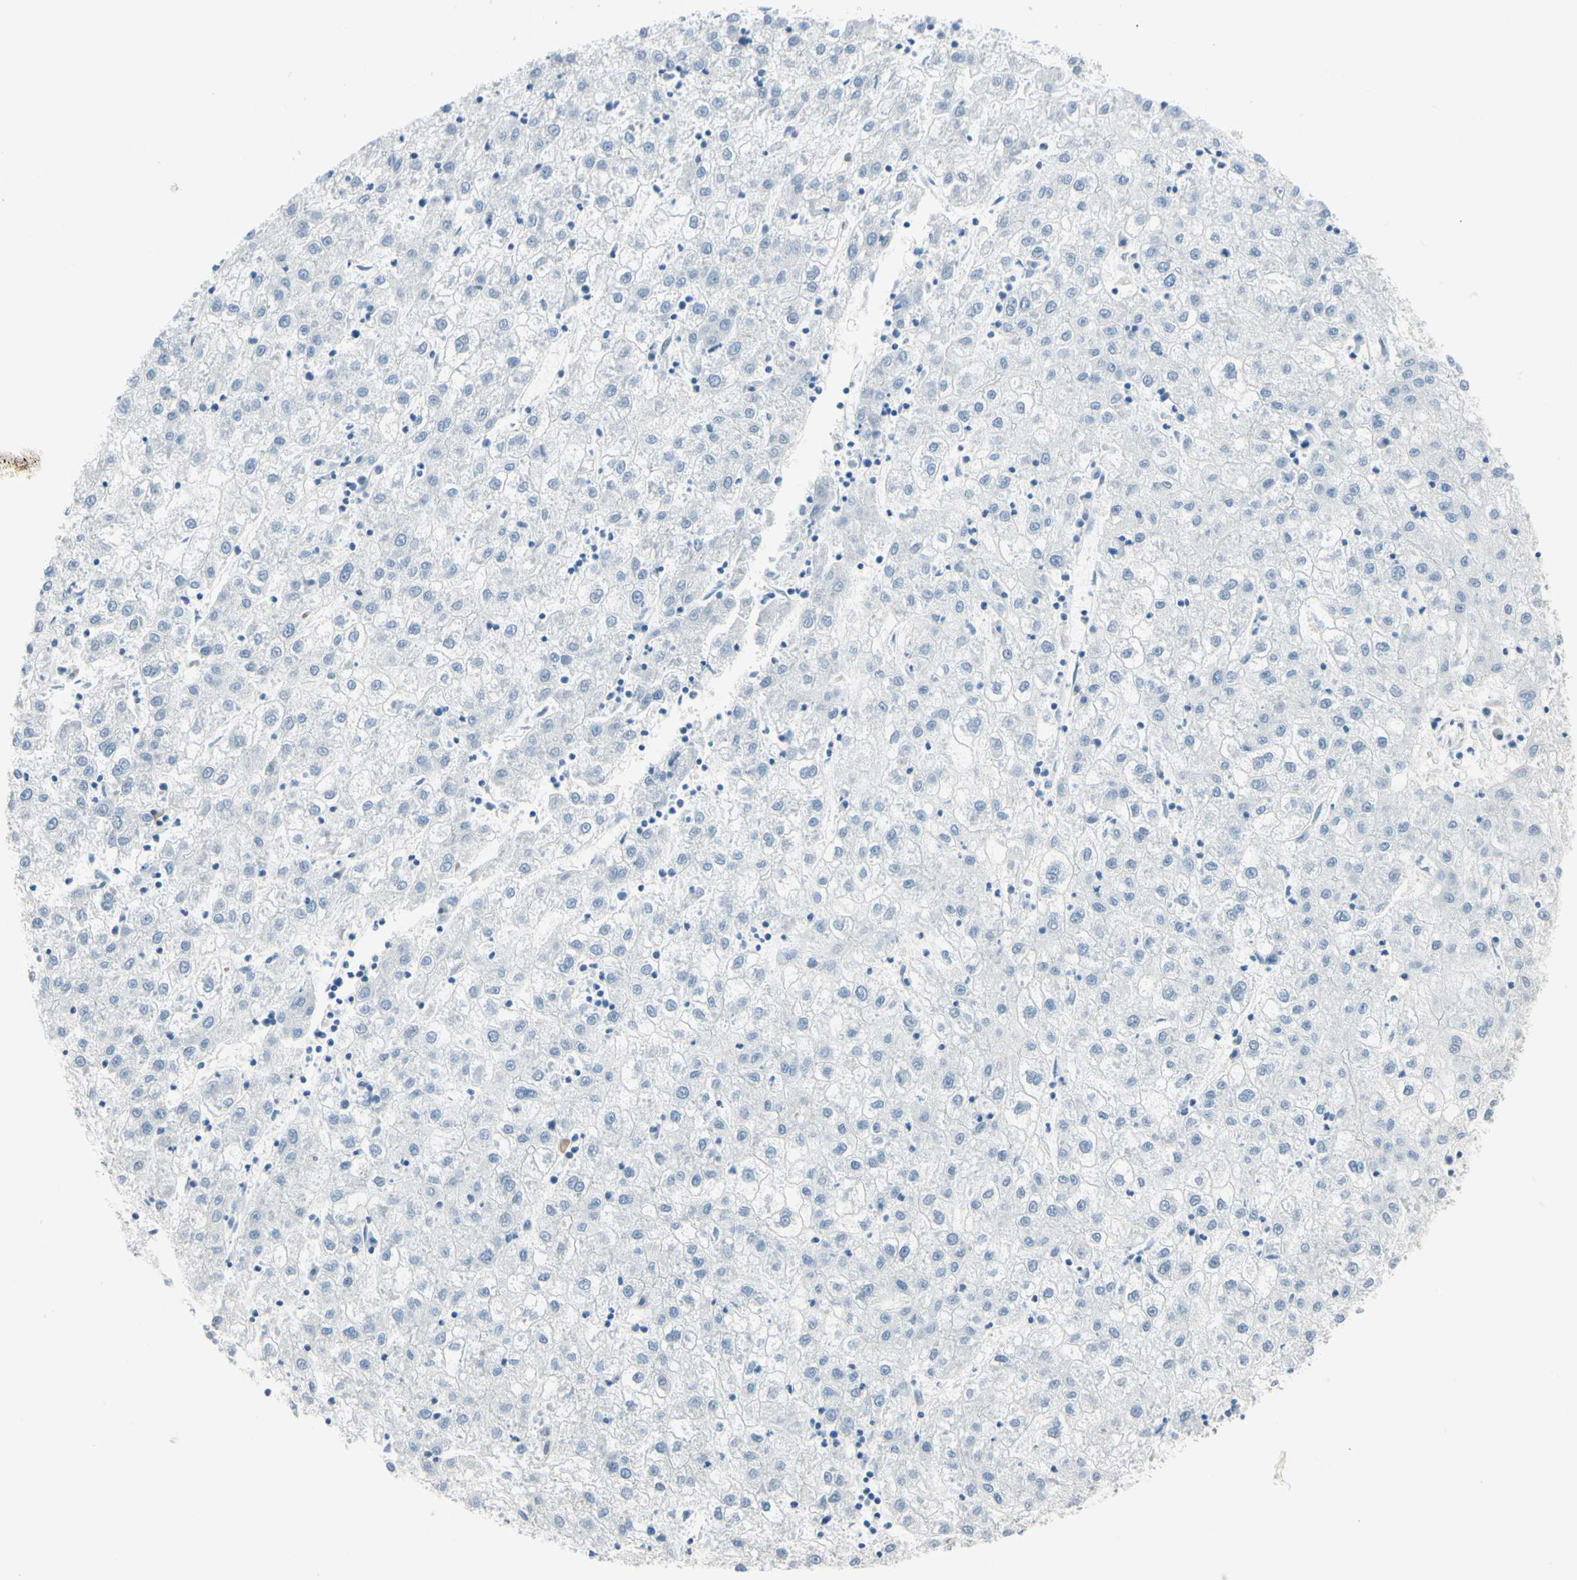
{"staining": {"intensity": "negative", "quantity": "none", "location": "none"}, "tissue": "liver cancer", "cell_type": "Tumor cells", "image_type": "cancer", "snomed": [{"axis": "morphology", "description": "Carcinoma, Hepatocellular, NOS"}, {"axis": "topography", "description": "Liver"}], "caption": "Micrograph shows no significant protein expression in tumor cells of liver cancer.", "gene": "AMPH", "patient": {"sex": "male", "age": 72}}